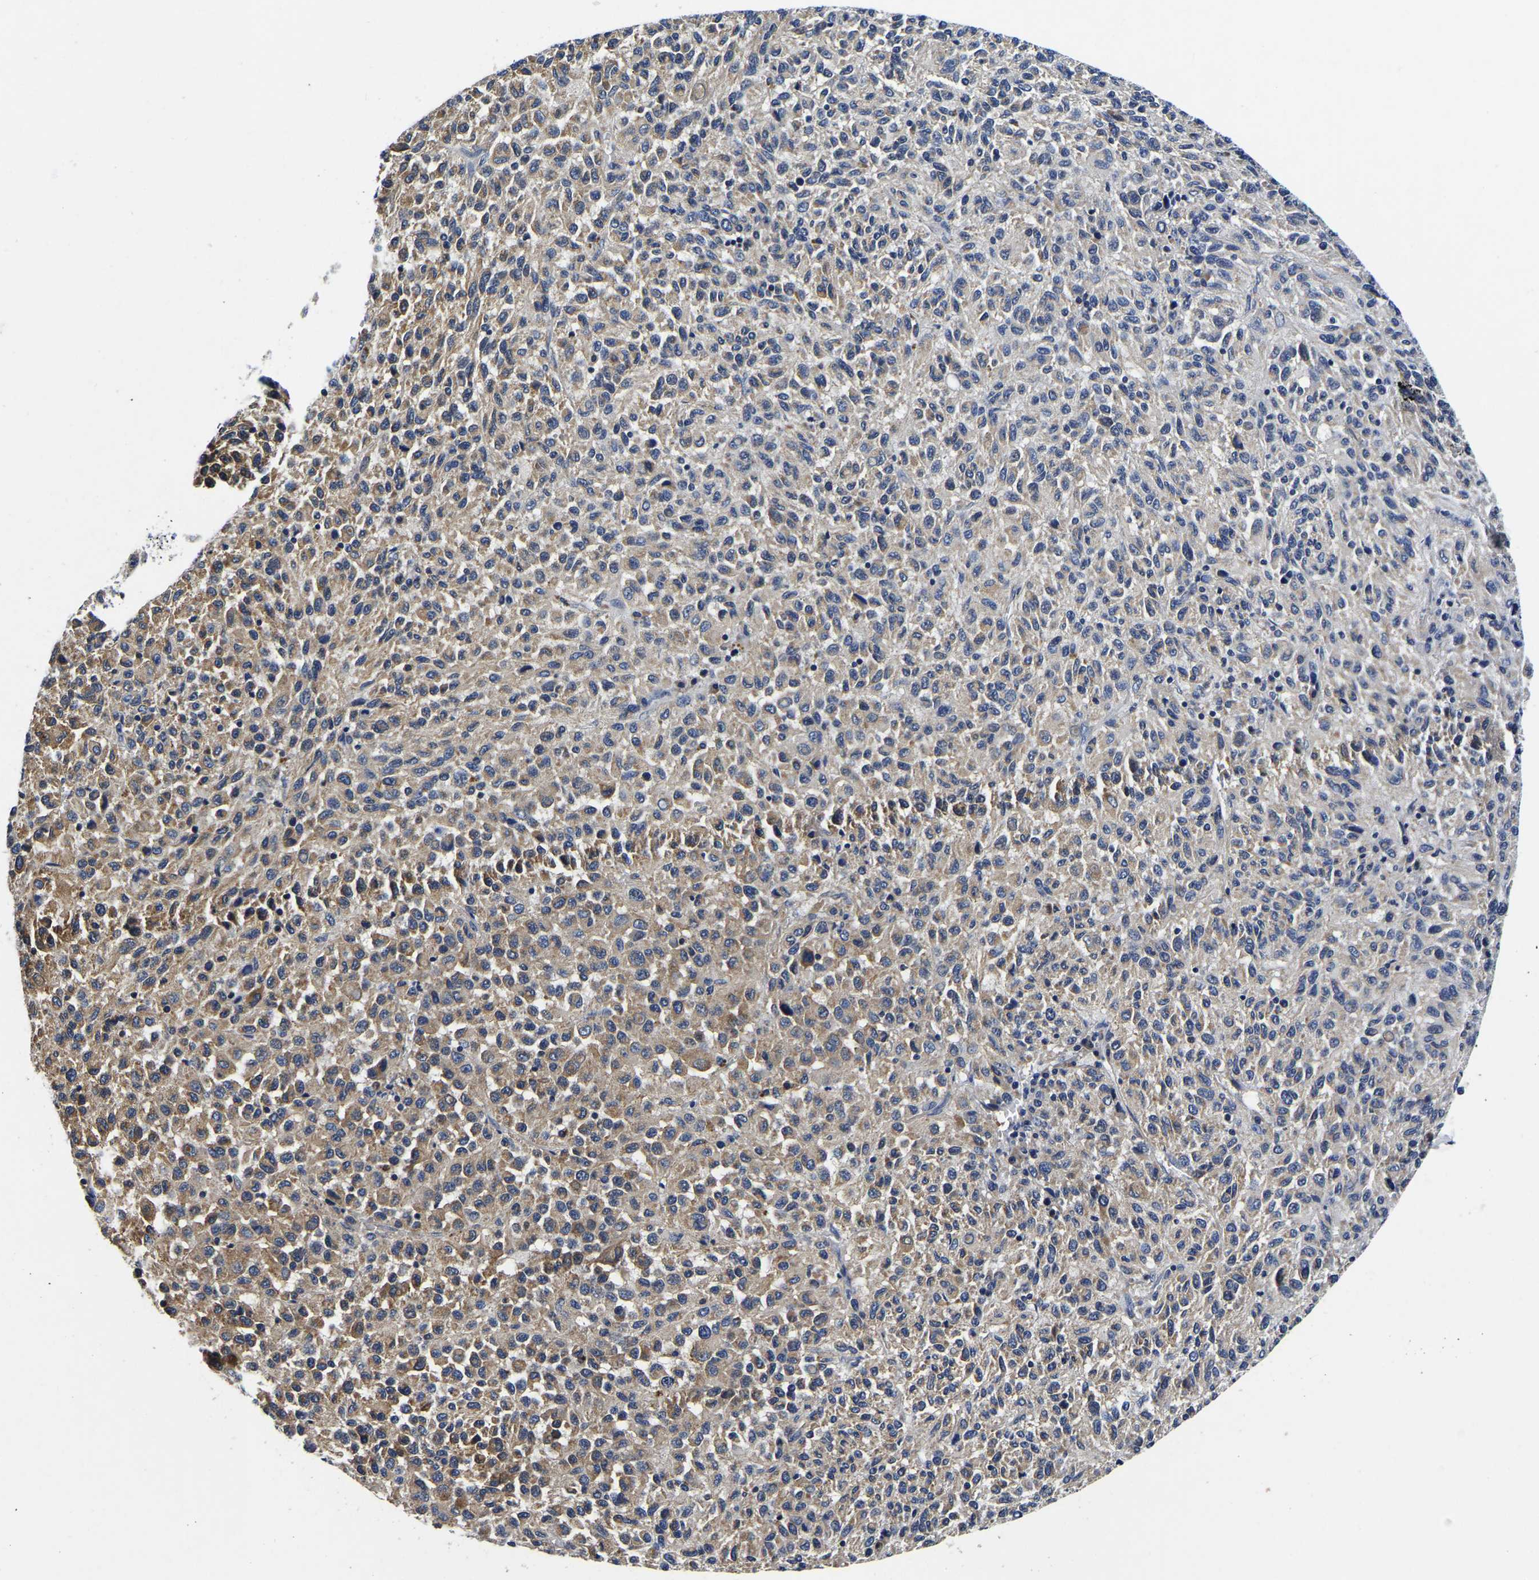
{"staining": {"intensity": "moderate", "quantity": ">75%", "location": "cytoplasmic/membranous"}, "tissue": "melanoma", "cell_type": "Tumor cells", "image_type": "cancer", "snomed": [{"axis": "morphology", "description": "Malignant melanoma, Metastatic site"}, {"axis": "topography", "description": "Lung"}], "caption": "Immunohistochemistry of human malignant melanoma (metastatic site) reveals medium levels of moderate cytoplasmic/membranous staining in approximately >75% of tumor cells.", "gene": "KCTD17", "patient": {"sex": "male", "age": 64}}